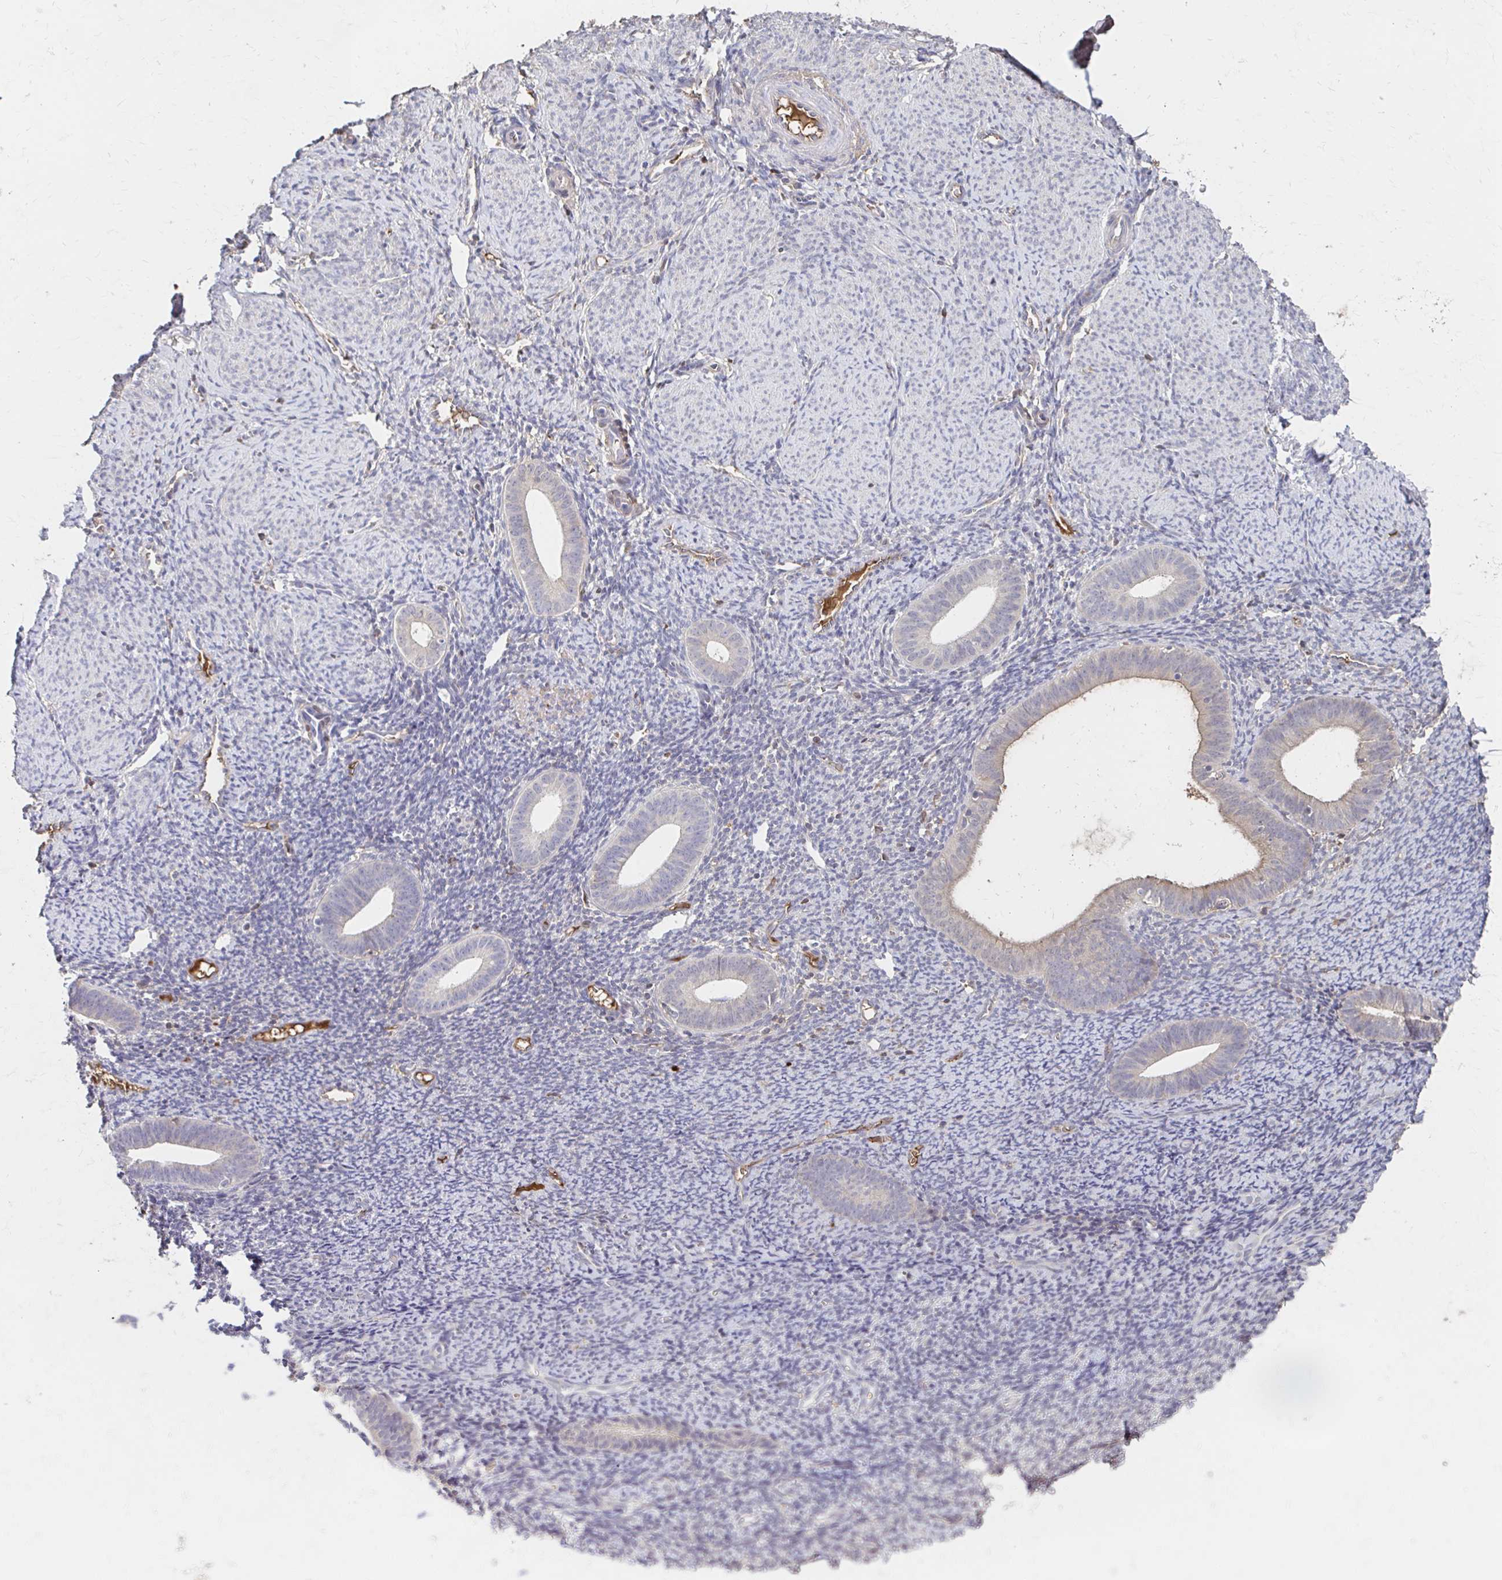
{"staining": {"intensity": "negative", "quantity": "none", "location": "none"}, "tissue": "endometrium", "cell_type": "Cells in endometrial stroma", "image_type": "normal", "snomed": [{"axis": "morphology", "description": "Normal tissue, NOS"}, {"axis": "topography", "description": "Endometrium"}], "caption": "IHC image of normal endometrium stained for a protein (brown), which demonstrates no staining in cells in endometrial stroma.", "gene": "HMGCS2", "patient": {"sex": "female", "age": 39}}